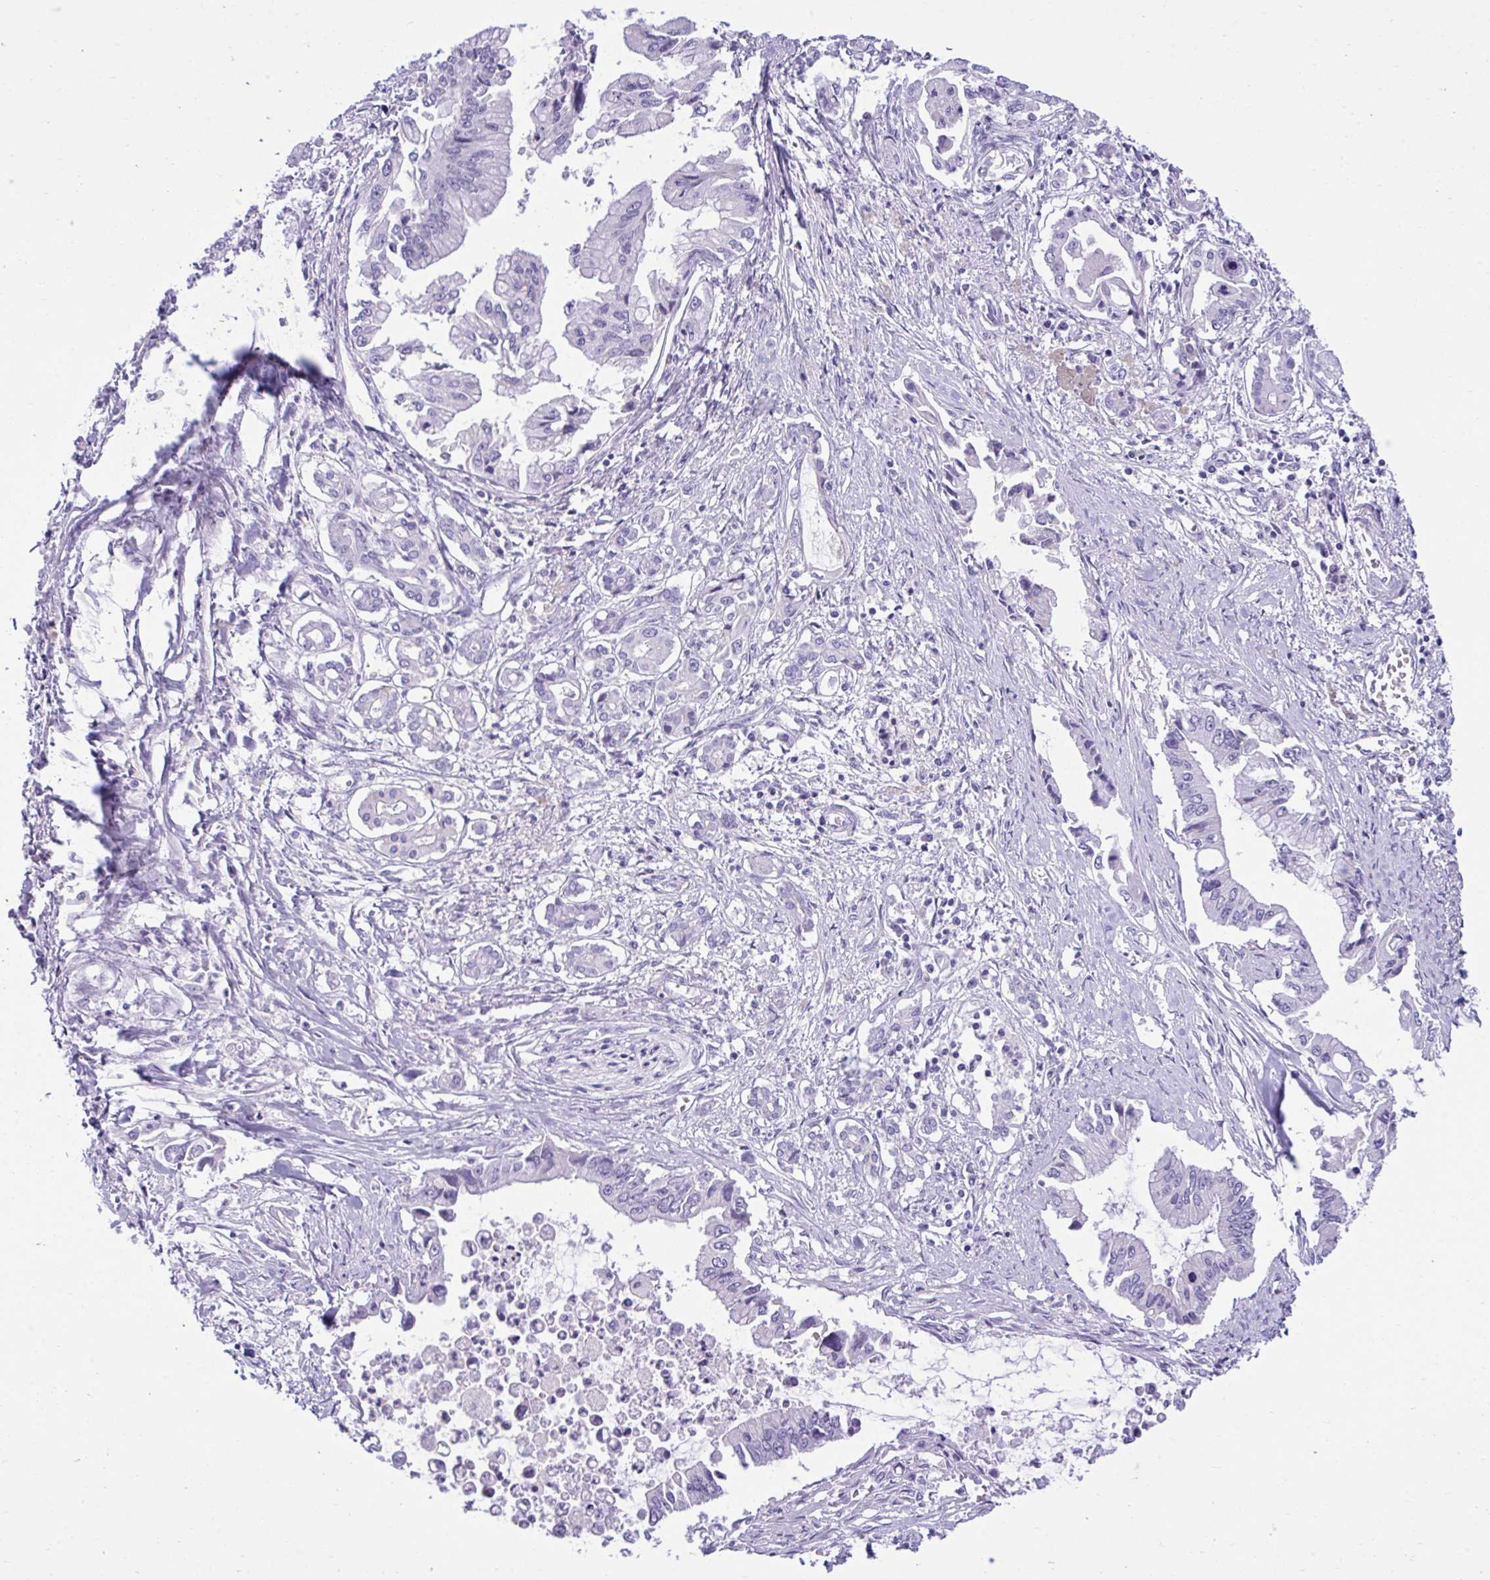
{"staining": {"intensity": "negative", "quantity": "none", "location": "none"}, "tissue": "pancreatic cancer", "cell_type": "Tumor cells", "image_type": "cancer", "snomed": [{"axis": "morphology", "description": "Adenocarcinoma, NOS"}, {"axis": "topography", "description": "Pancreas"}], "caption": "There is no significant expression in tumor cells of pancreatic adenocarcinoma.", "gene": "PLEKHH1", "patient": {"sex": "male", "age": 84}}